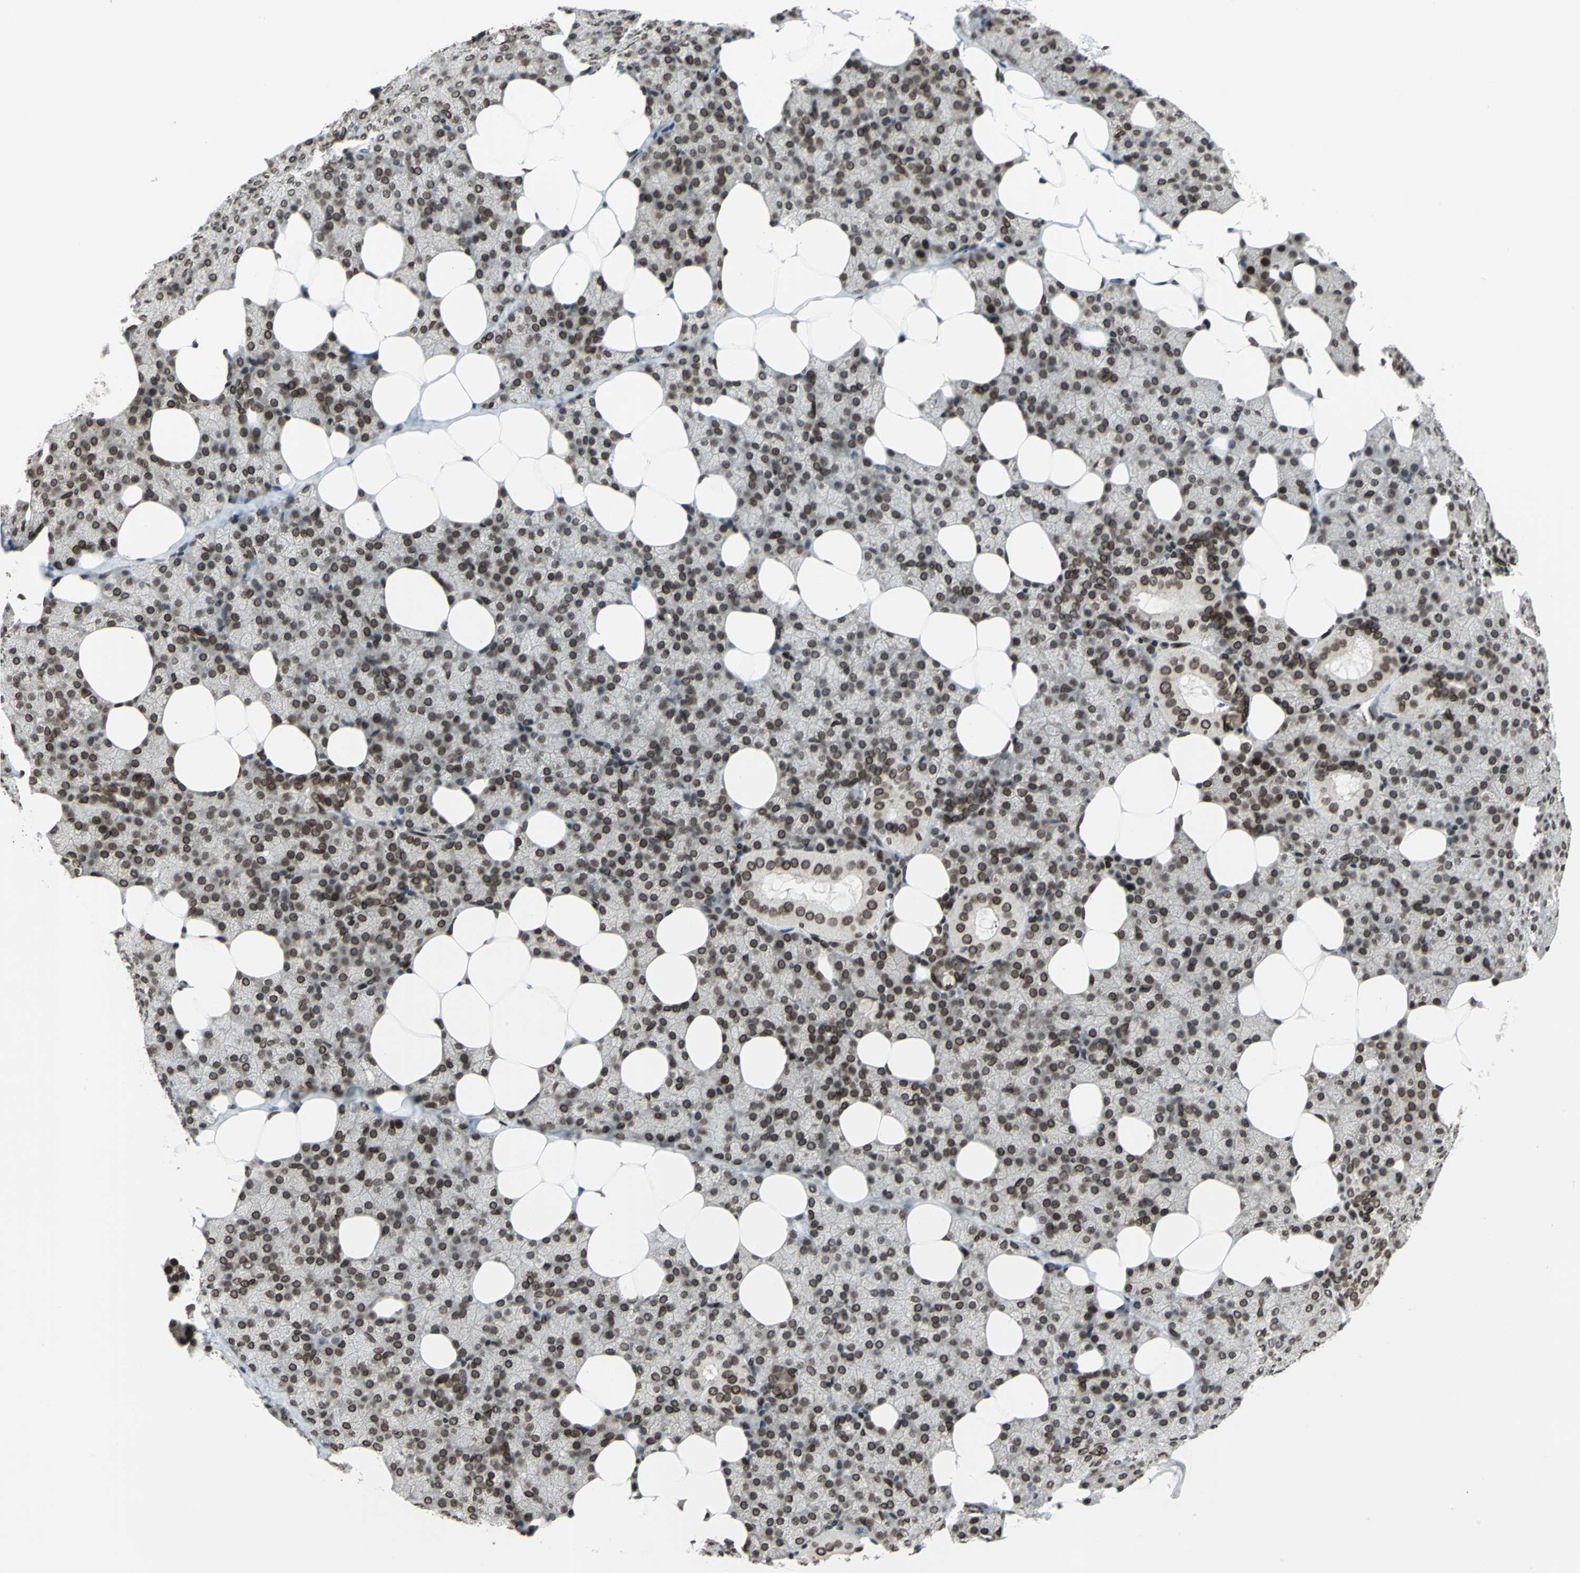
{"staining": {"intensity": "strong", "quantity": ">75%", "location": "cytoplasmic/membranous,nuclear"}, "tissue": "salivary gland", "cell_type": "Glandular cells", "image_type": "normal", "snomed": [{"axis": "morphology", "description": "Normal tissue, NOS"}, {"axis": "topography", "description": "Lymph node"}, {"axis": "topography", "description": "Salivary gland"}], "caption": "IHC image of benign salivary gland stained for a protein (brown), which exhibits high levels of strong cytoplasmic/membranous,nuclear positivity in approximately >75% of glandular cells.", "gene": "ISY1", "patient": {"sex": "male", "age": 8}}